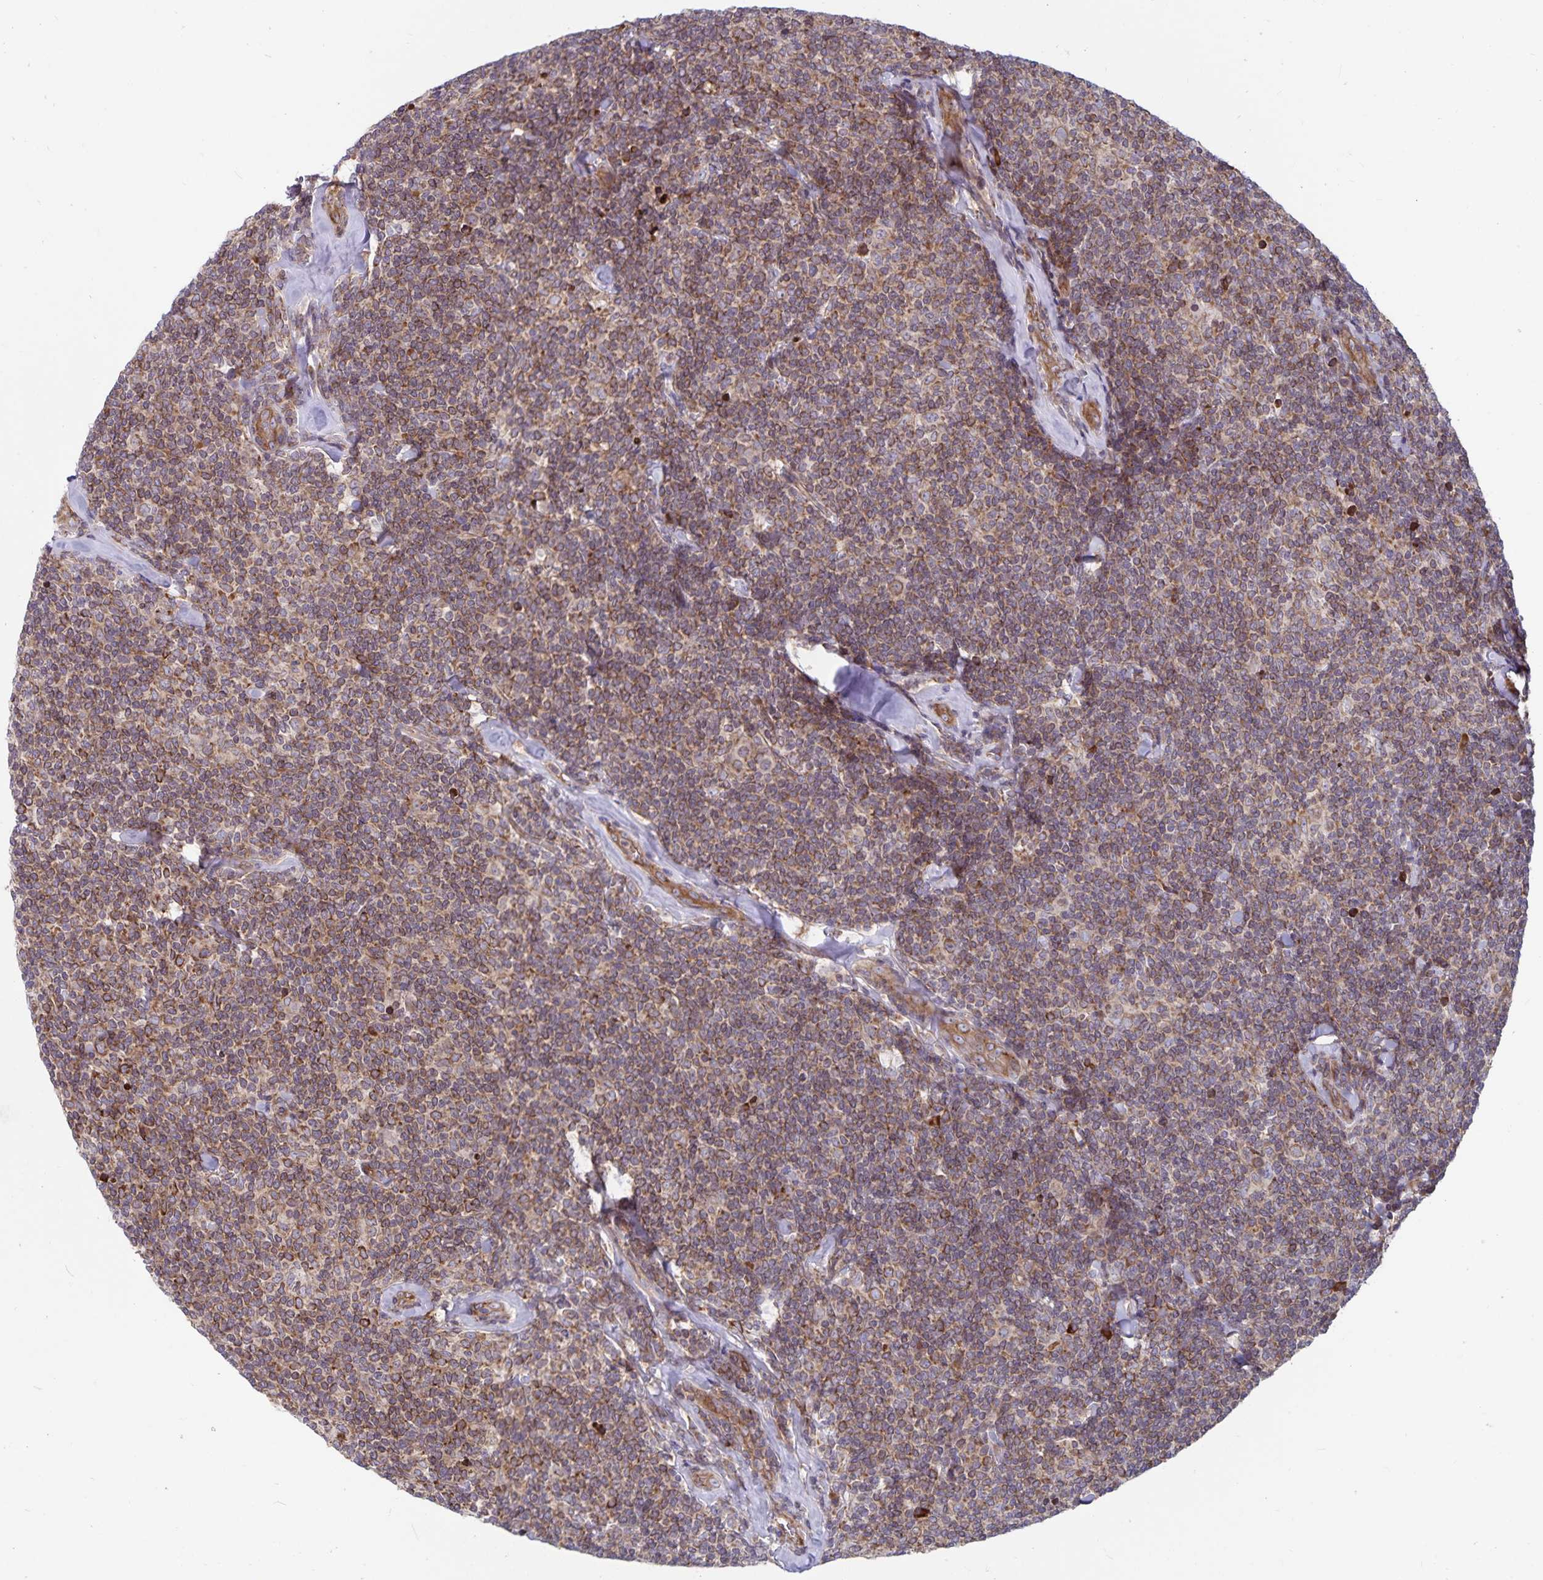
{"staining": {"intensity": "moderate", "quantity": ">75%", "location": "cytoplasmic/membranous"}, "tissue": "lymphoma", "cell_type": "Tumor cells", "image_type": "cancer", "snomed": [{"axis": "morphology", "description": "Malignant lymphoma, non-Hodgkin's type, Low grade"}, {"axis": "topography", "description": "Lymph node"}], "caption": "Protein analysis of lymphoma tissue displays moderate cytoplasmic/membranous positivity in about >75% of tumor cells.", "gene": "SEC62", "patient": {"sex": "female", "age": 56}}